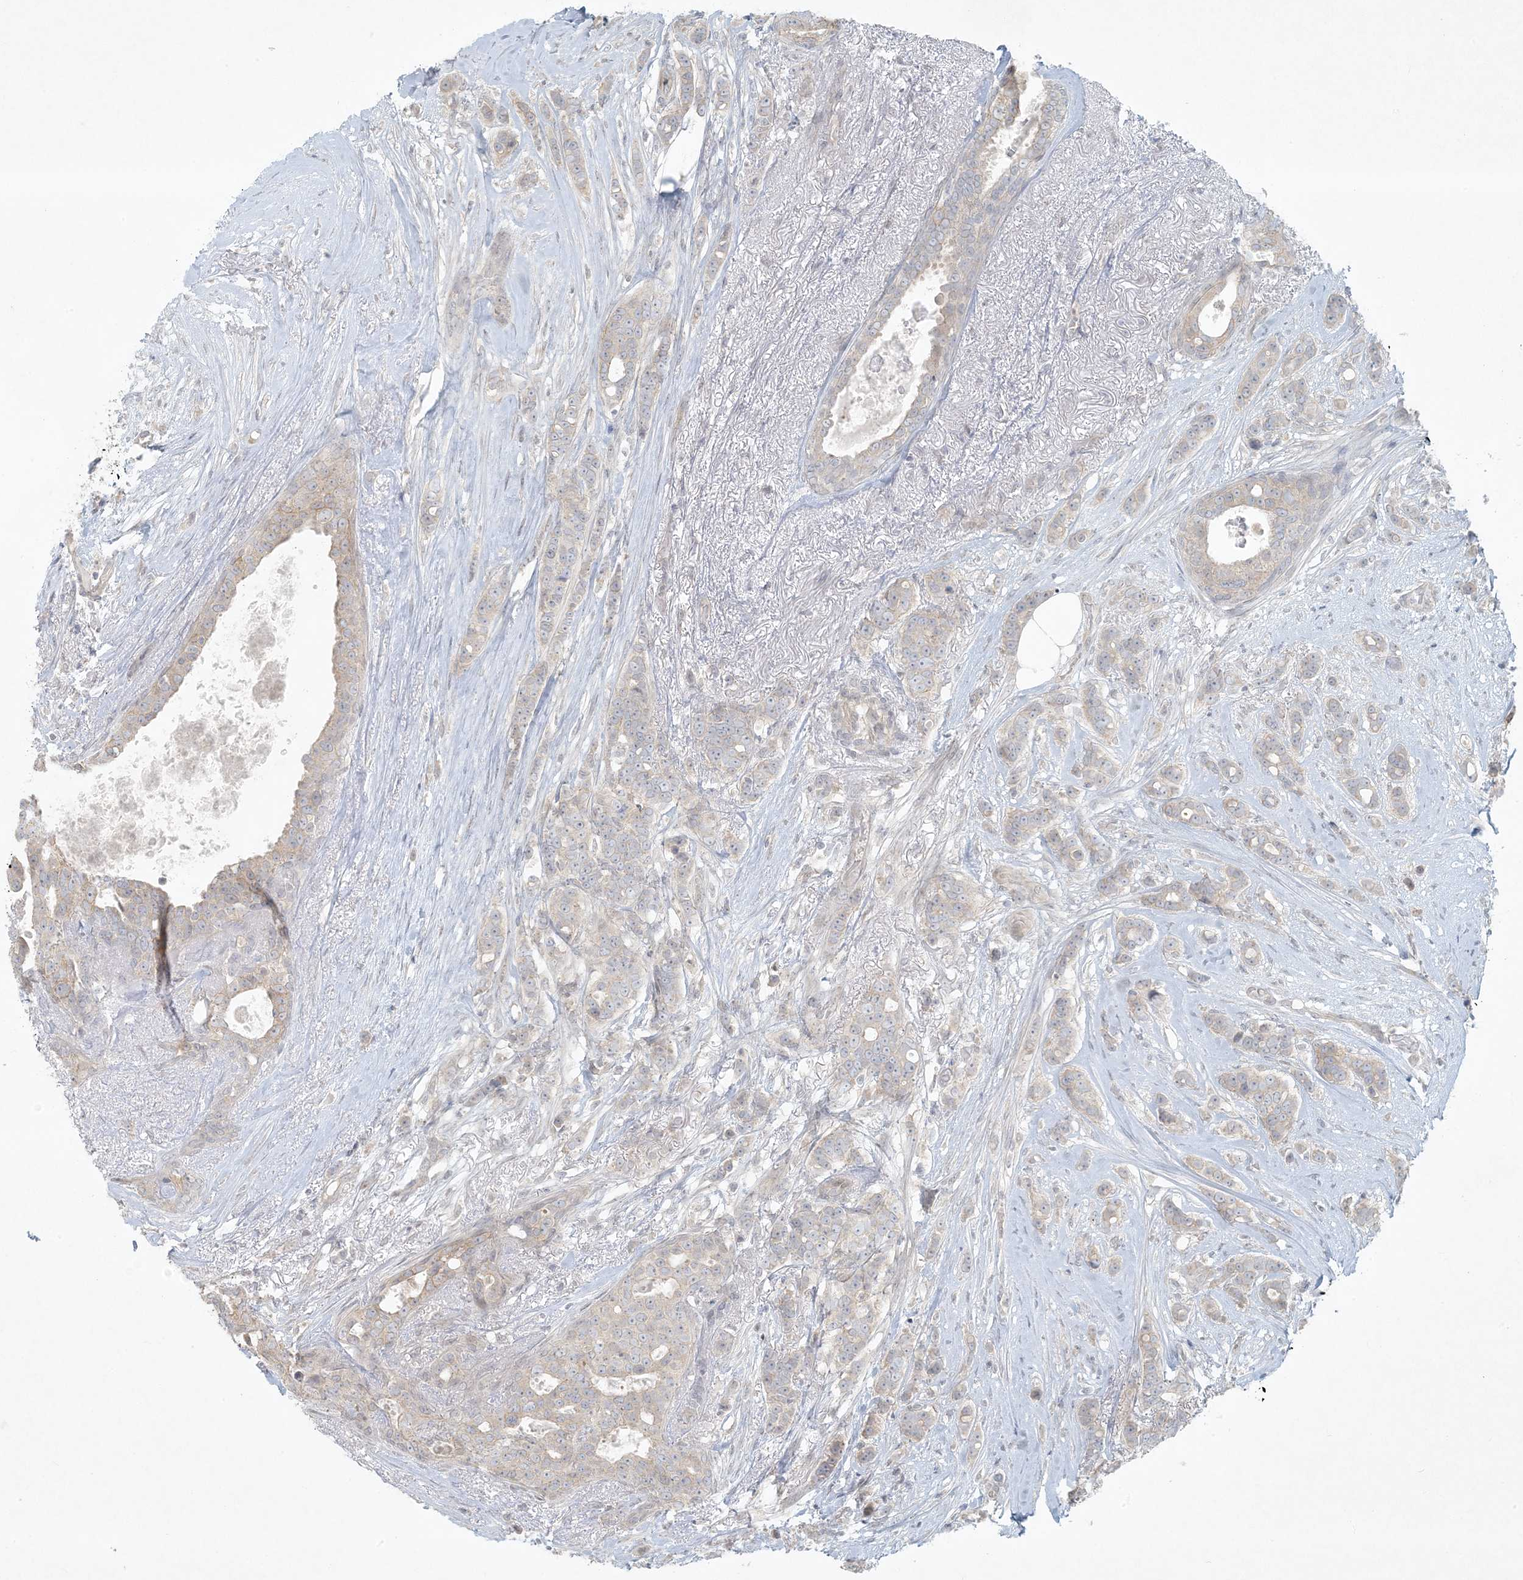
{"staining": {"intensity": "negative", "quantity": "none", "location": "none"}, "tissue": "breast cancer", "cell_type": "Tumor cells", "image_type": "cancer", "snomed": [{"axis": "morphology", "description": "Lobular carcinoma"}, {"axis": "topography", "description": "Breast"}], "caption": "An IHC micrograph of breast cancer (lobular carcinoma) is shown. There is no staining in tumor cells of breast cancer (lobular carcinoma). The staining was performed using DAB (3,3'-diaminobenzidine) to visualize the protein expression in brown, while the nuclei were stained in blue with hematoxylin (Magnification: 20x).", "gene": "BCORL1", "patient": {"sex": "female", "age": 51}}